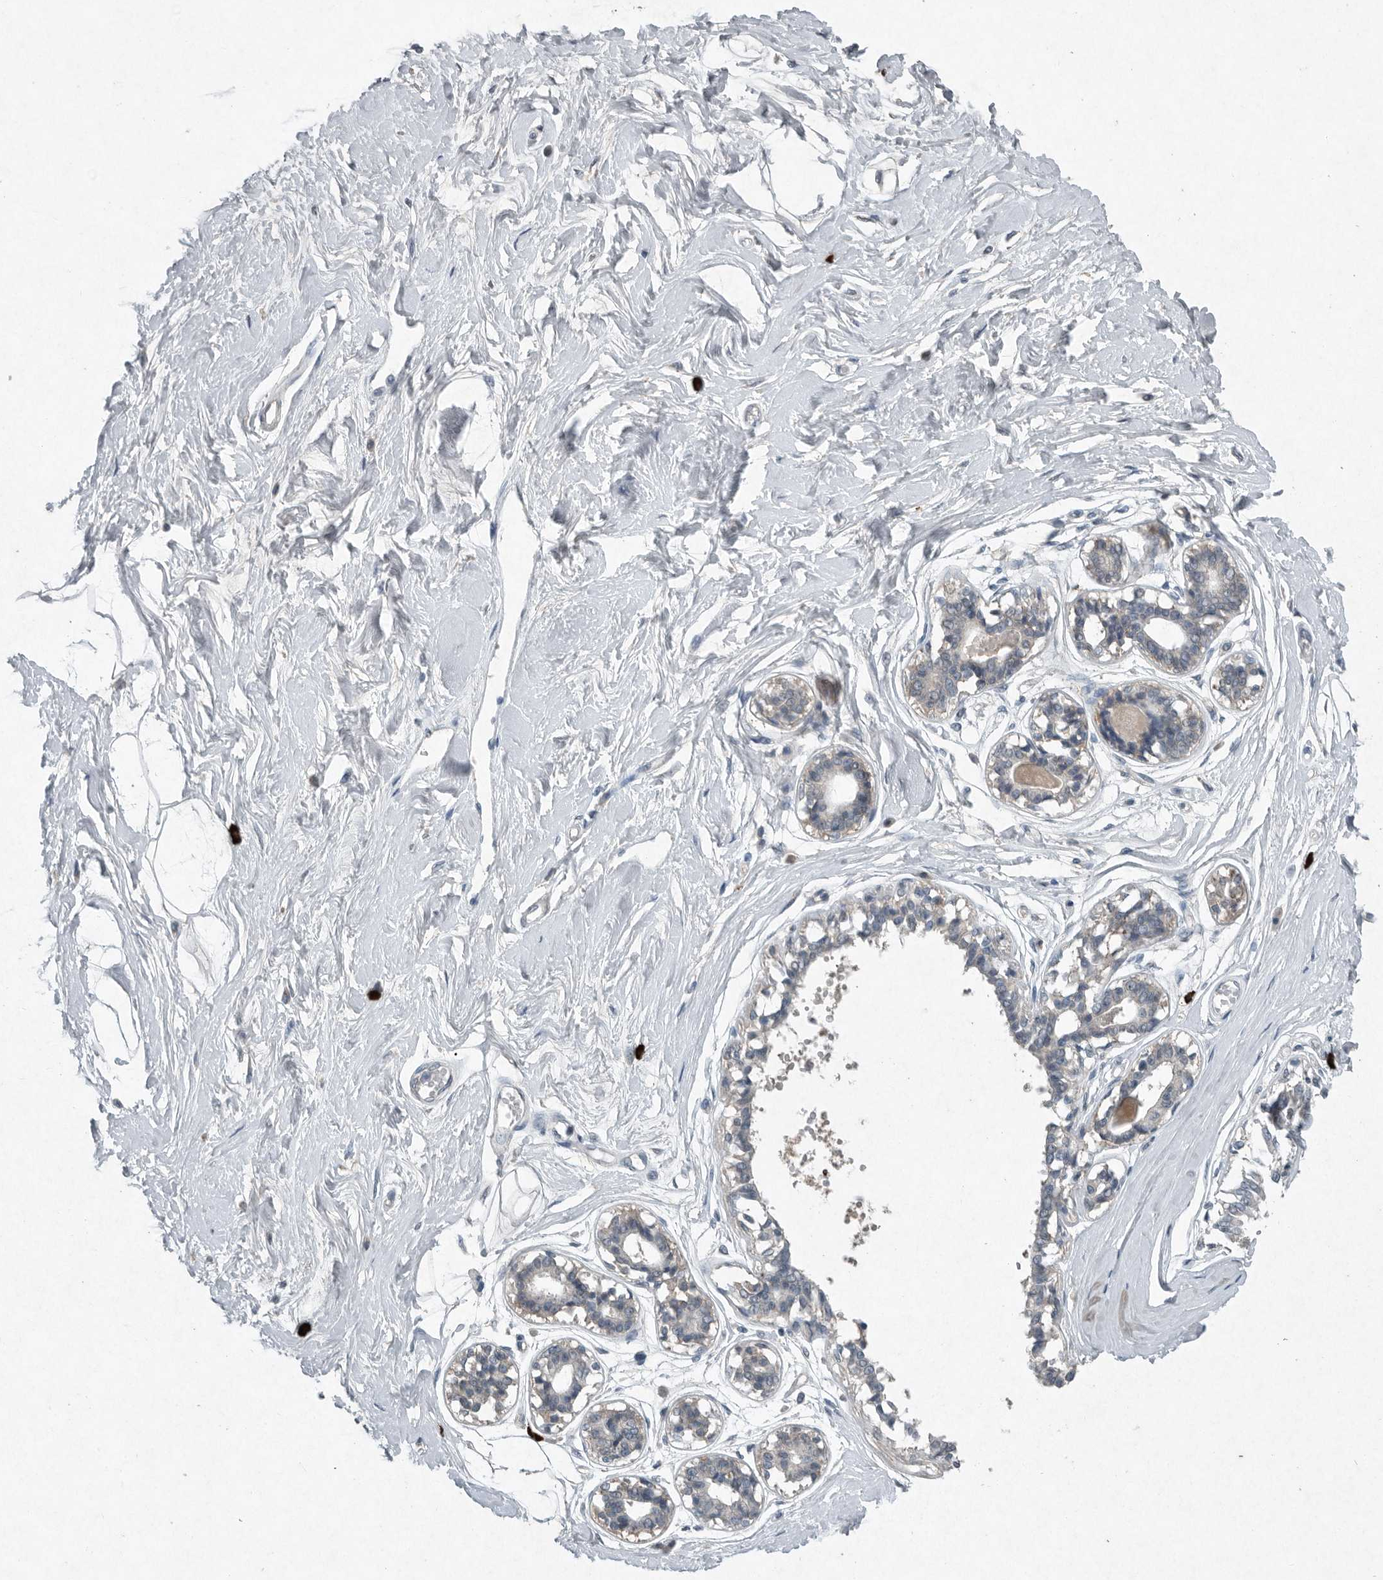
{"staining": {"intensity": "negative", "quantity": "none", "location": "none"}, "tissue": "breast", "cell_type": "Adipocytes", "image_type": "normal", "snomed": [{"axis": "morphology", "description": "Normal tissue, NOS"}, {"axis": "topography", "description": "Breast"}], "caption": "Immunohistochemistry (IHC) histopathology image of benign breast stained for a protein (brown), which reveals no staining in adipocytes.", "gene": "IL20", "patient": {"sex": "female", "age": 45}}